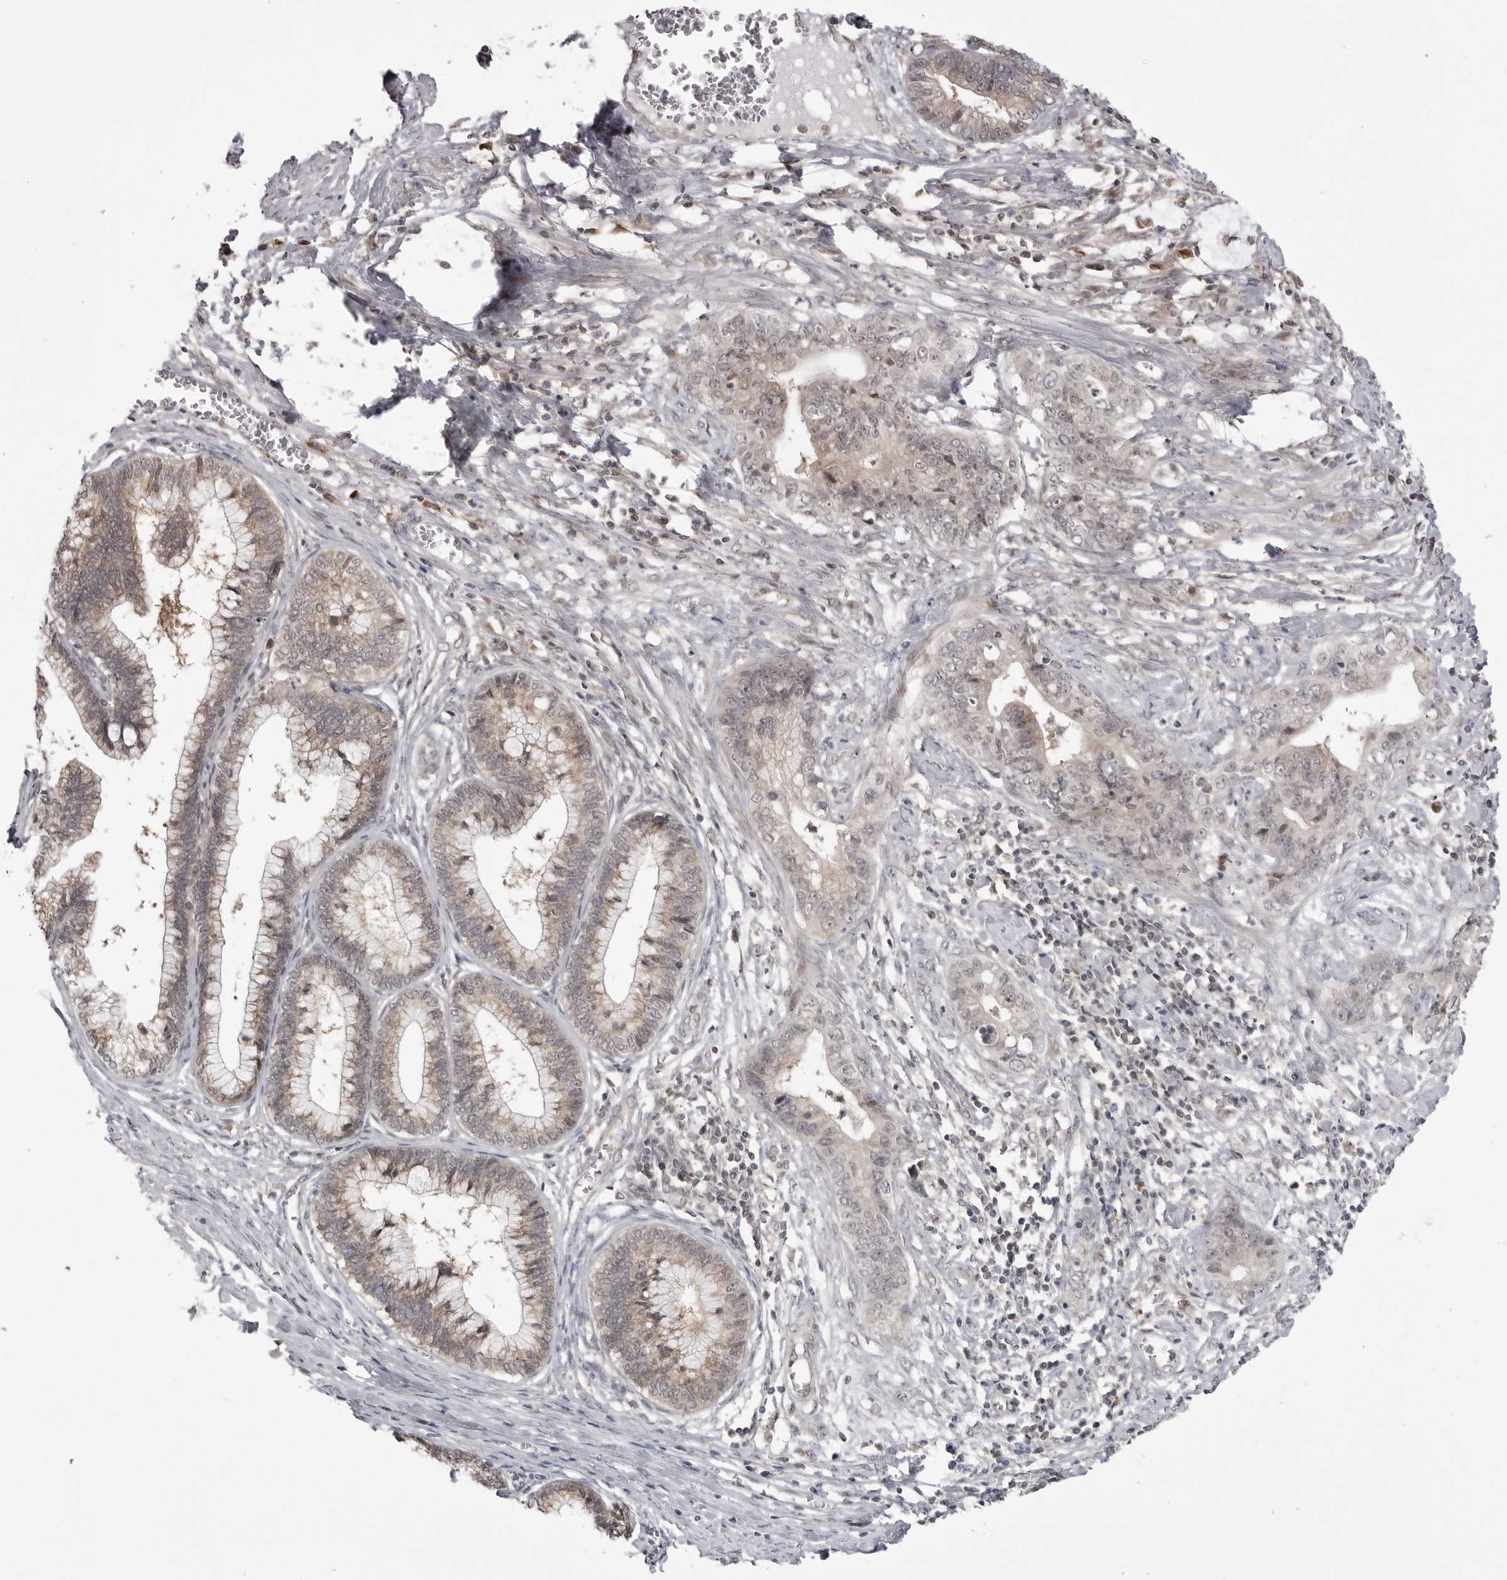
{"staining": {"intensity": "weak", "quantity": "<25%", "location": "cytoplasmic/membranous"}, "tissue": "cervical cancer", "cell_type": "Tumor cells", "image_type": "cancer", "snomed": [{"axis": "morphology", "description": "Adenocarcinoma, NOS"}, {"axis": "topography", "description": "Cervix"}], "caption": "The image shows no staining of tumor cells in cervical cancer (adenocarcinoma).", "gene": "PTK2B", "patient": {"sex": "female", "age": 44}}